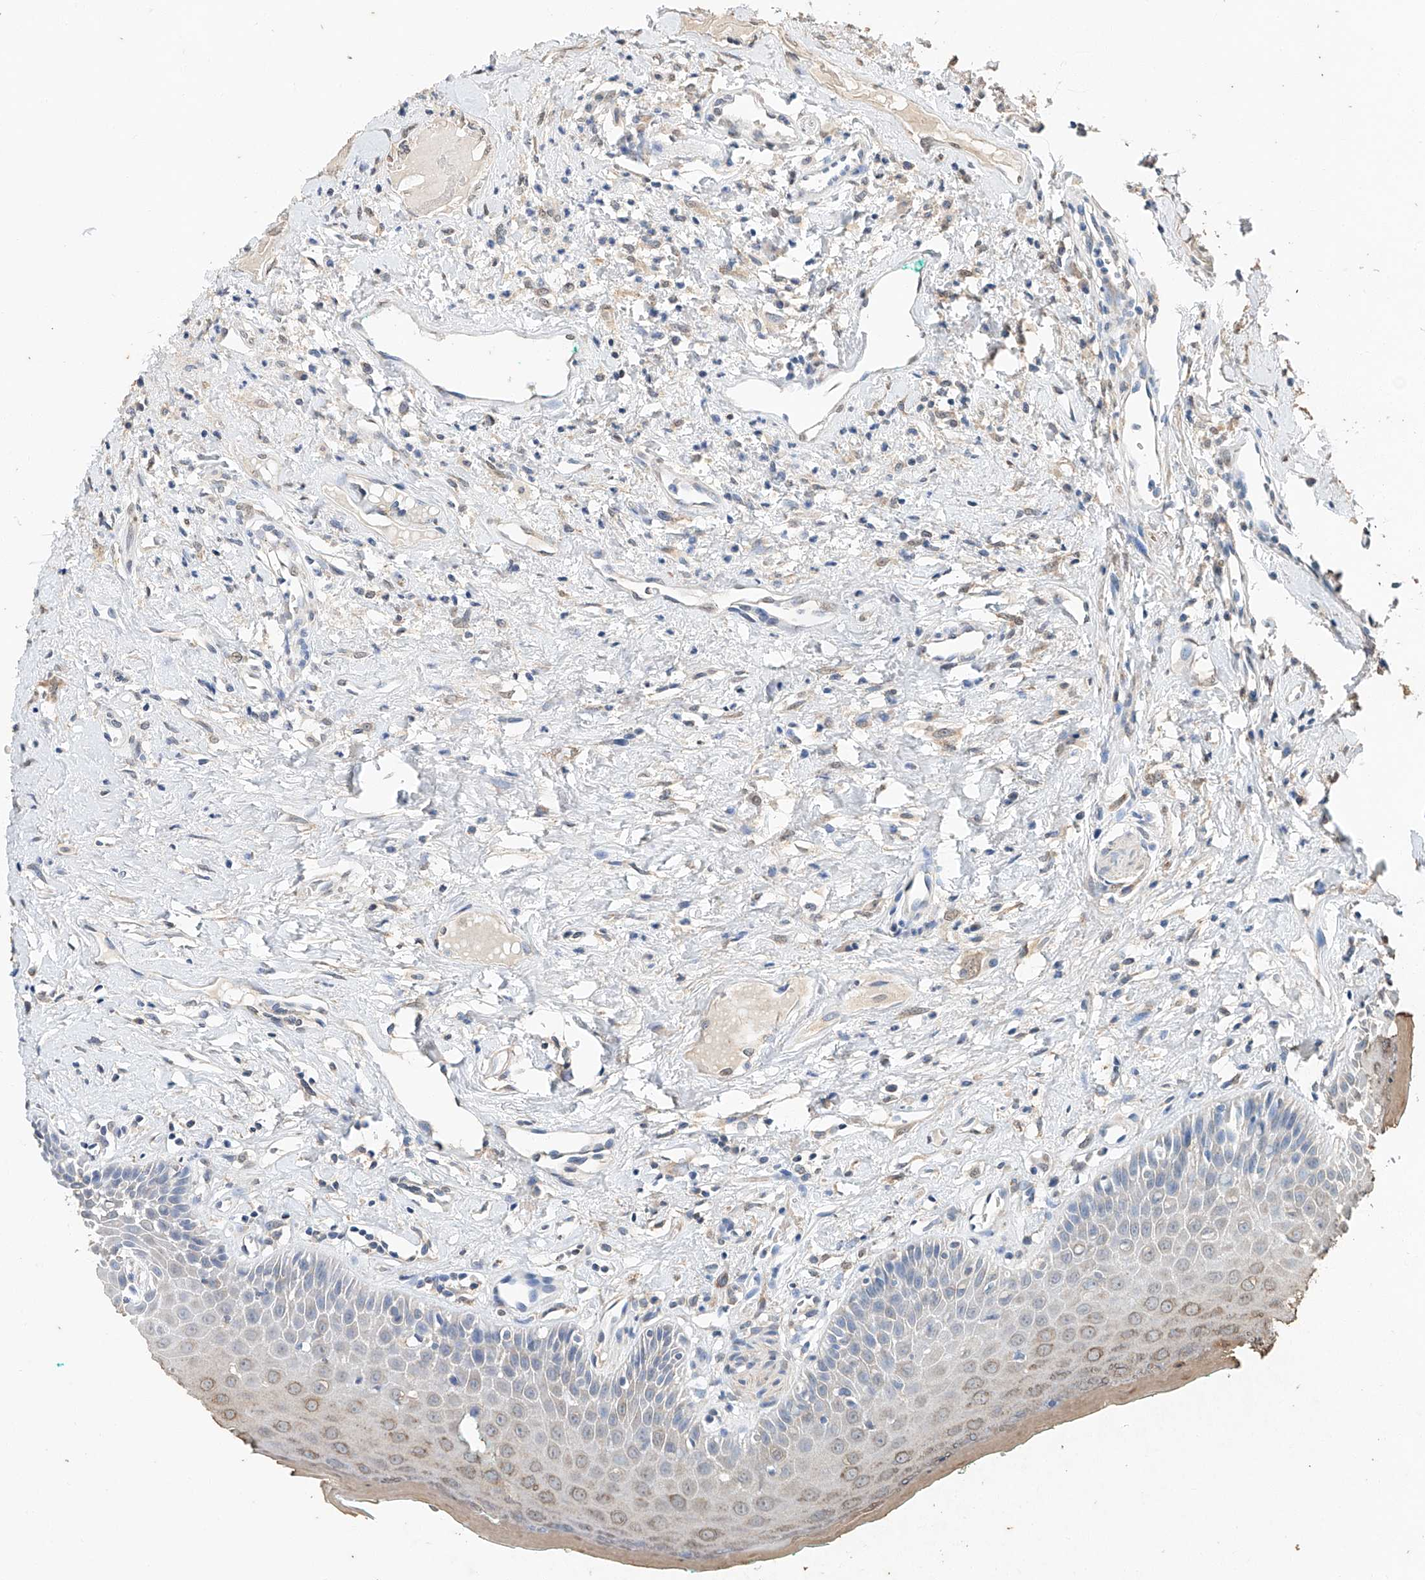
{"staining": {"intensity": "moderate", "quantity": "<25%", "location": "cytoplasmic/membranous"}, "tissue": "oral mucosa", "cell_type": "Squamous epithelial cells", "image_type": "normal", "snomed": [{"axis": "morphology", "description": "Normal tissue, NOS"}, {"axis": "topography", "description": "Oral tissue"}], "caption": "Brown immunohistochemical staining in benign human oral mucosa demonstrates moderate cytoplasmic/membranous expression in about <25% of squamous epithelial cells.", "gene": "CERS4", "patient": {"sex": "female", "age": 70}}